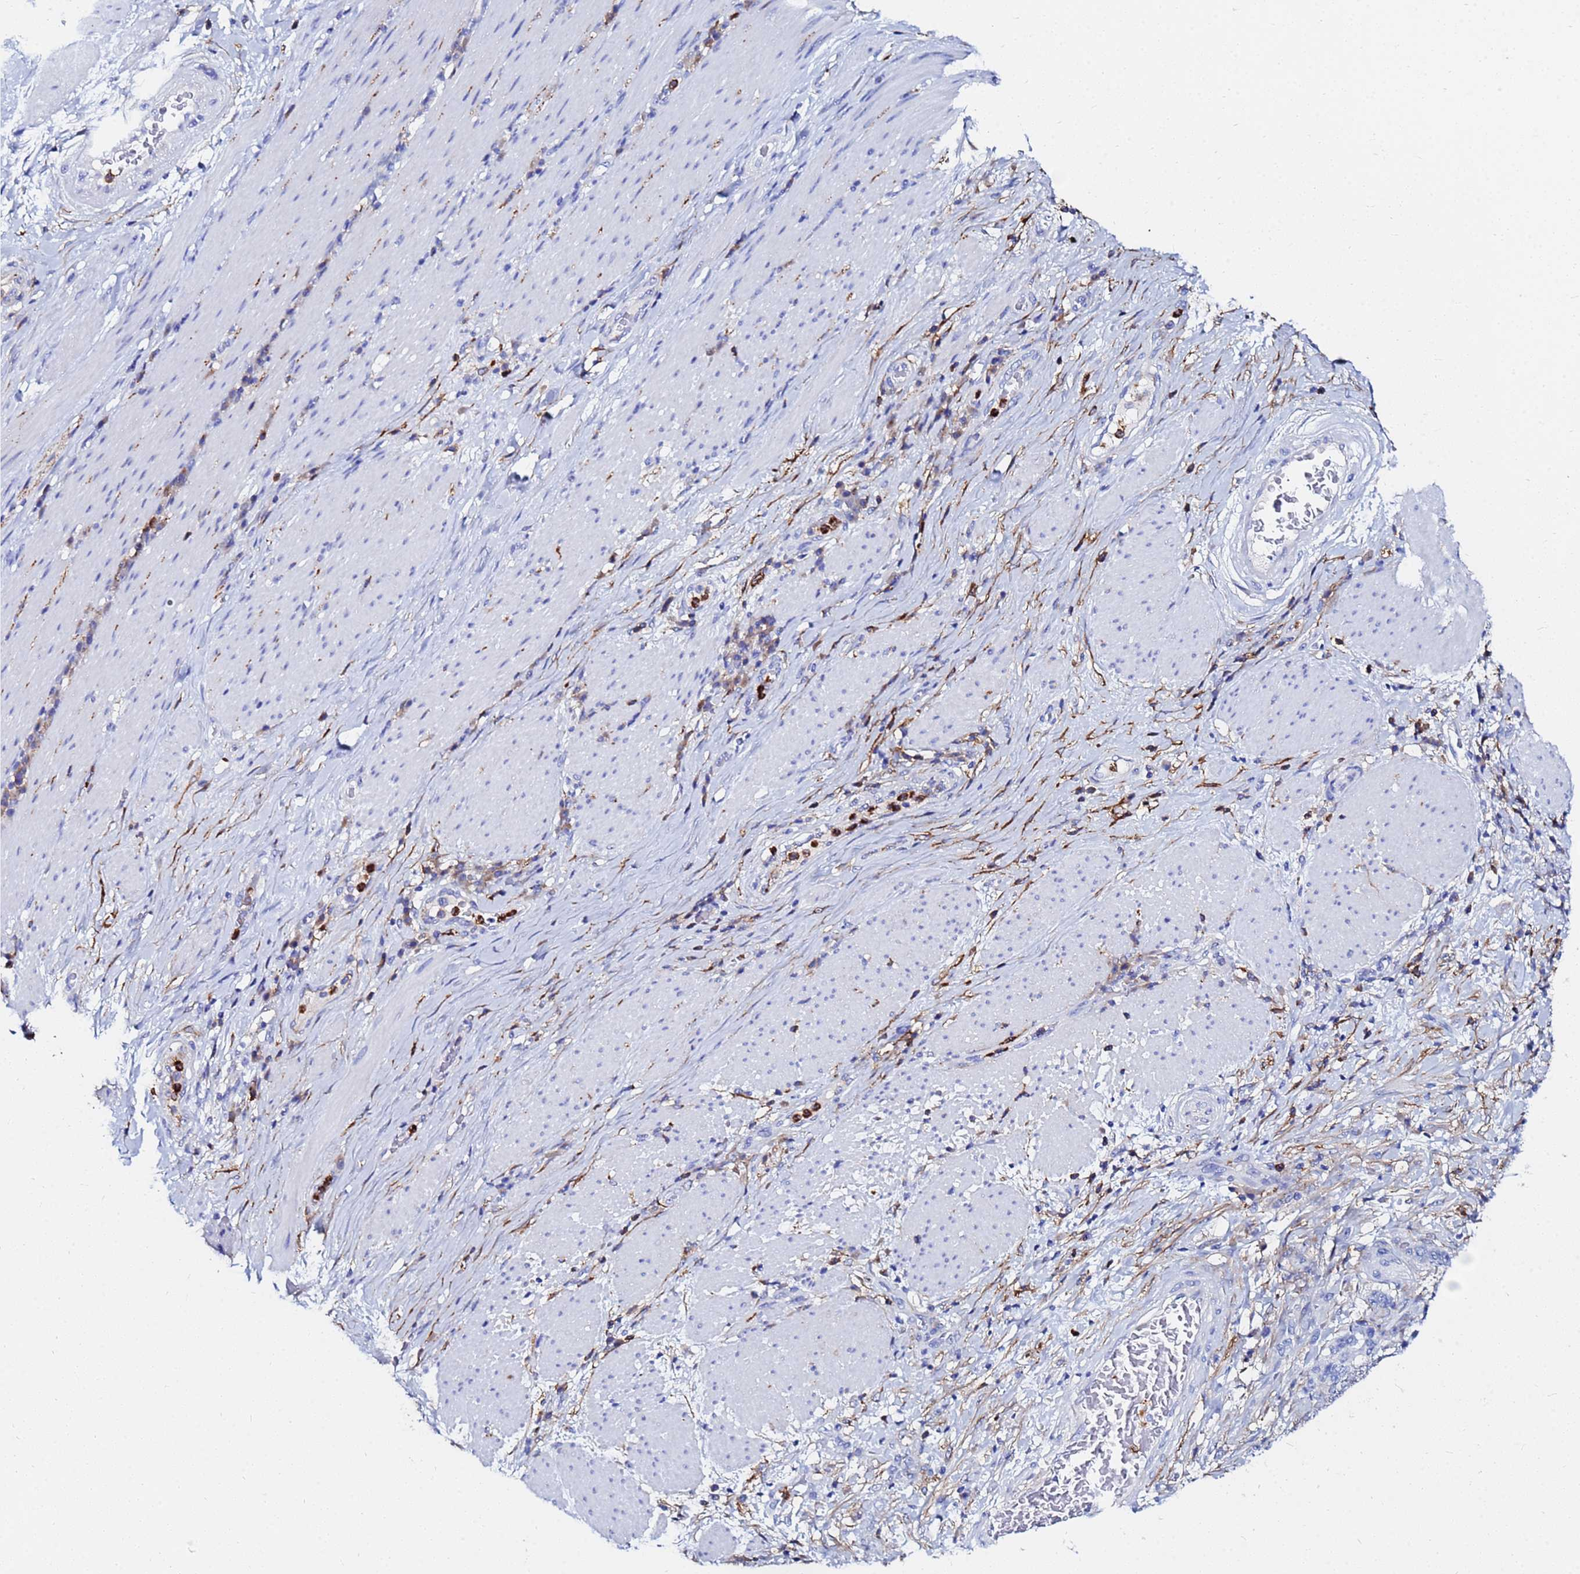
{"staining": {"intensity": "negative", "quantity": "none", "location": "none"}, "tissue": "stomach cancer", "cell_type": "Tumor cells", "image_type": "cancer", "snomed": [{"axis": "morphology", "description": "Normal tissue, NOS"}, {"axis": "morphology", "description": "Adenocarcinoma, NOS"}, {"axis": "topography", "description": "Stomach"}], "caption": "High magnification brightfield microscopy of stomach cancer stained with DAB (3,3'-diaminobenzidine) (brown) and counterstained with hematoxylin (blue): tumor cells show no significant staining. The staining is performed using DAB brown chromogen with nuclei counter-stained in using hematoxylin.", "gene": "BASP1", "patient": {"sex": "female", "age": 64}}